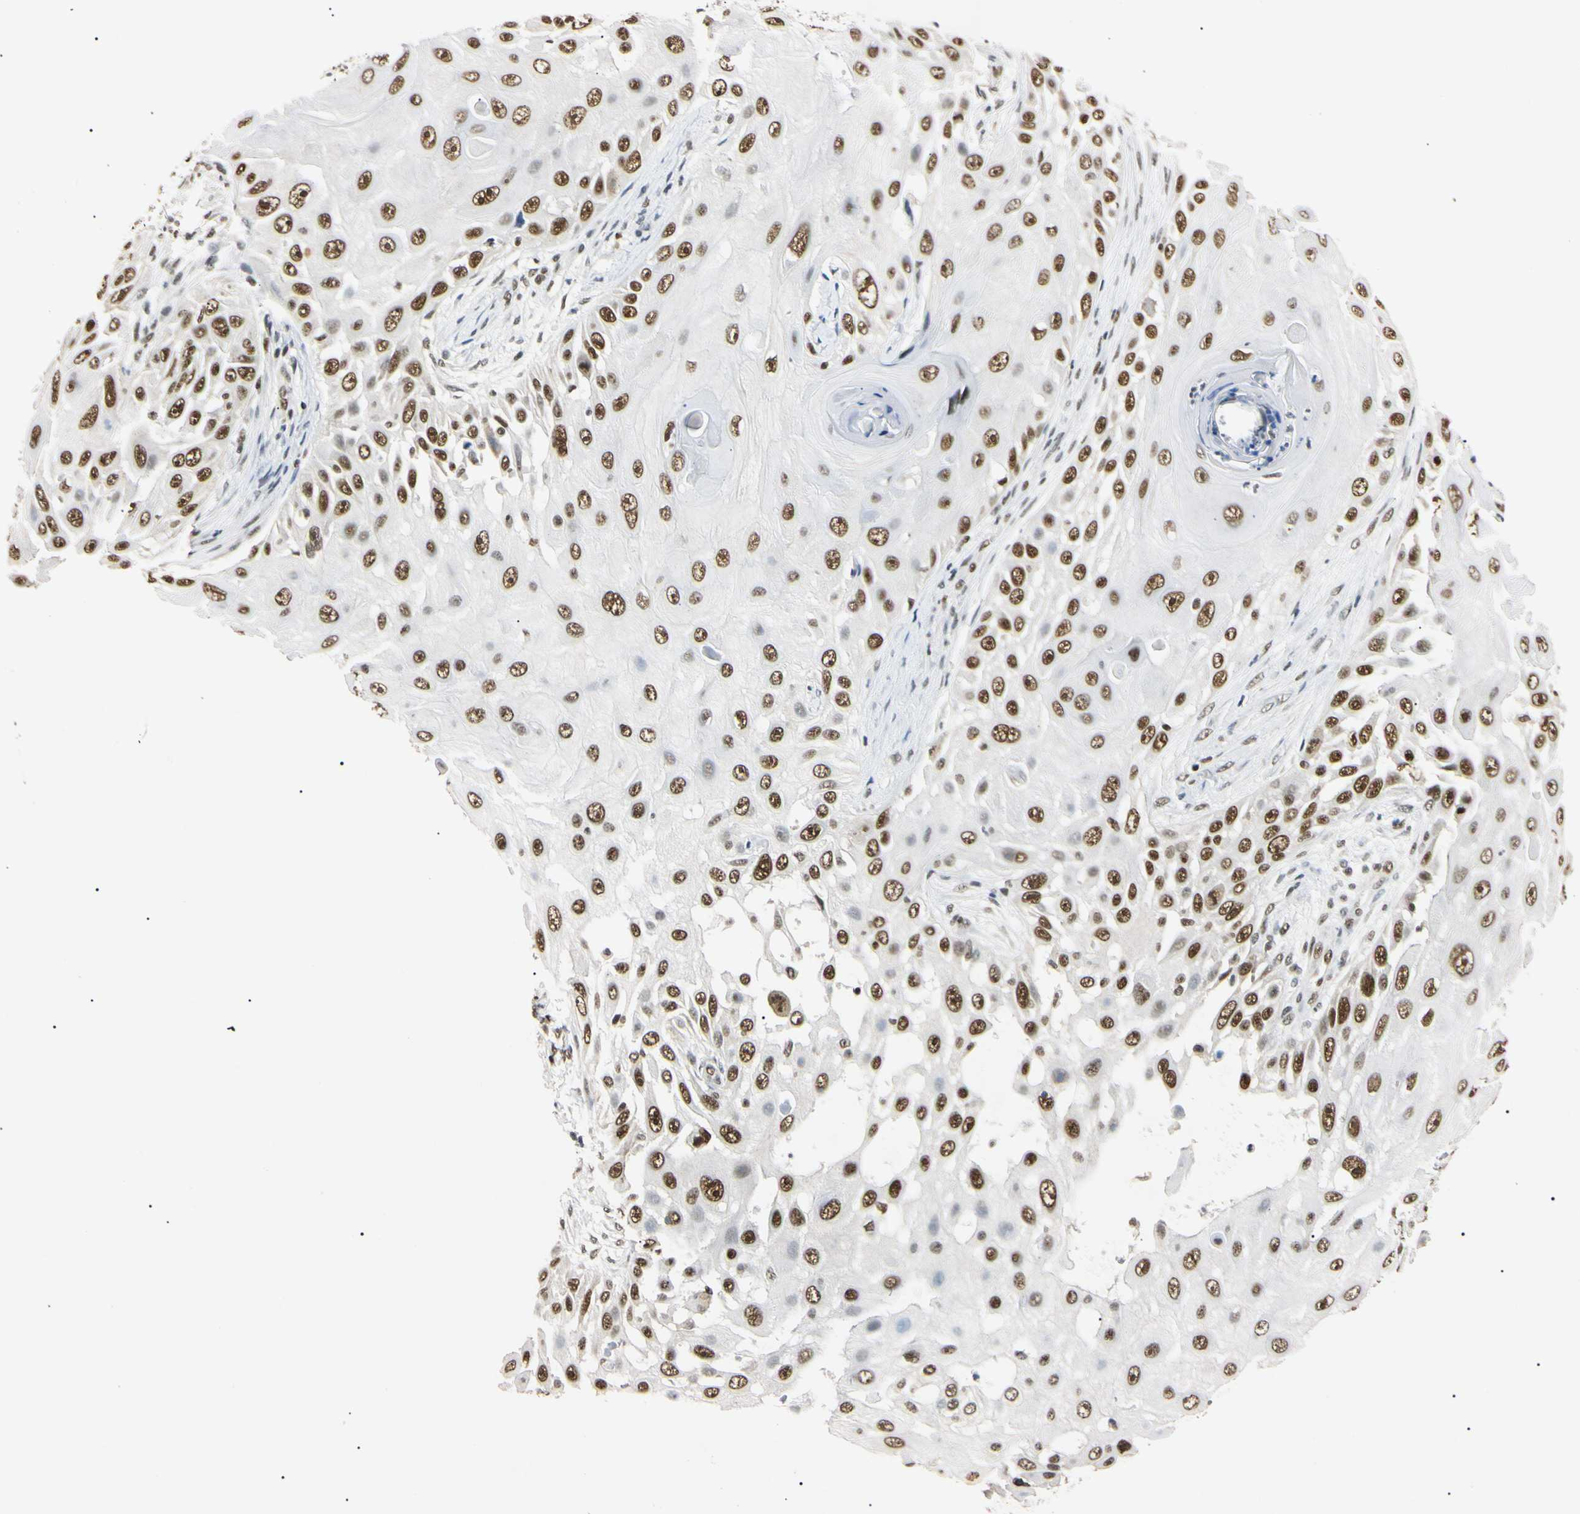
{"staining": {"intensity": "strong", "quantity": ">75%", "location": "nuclear"}, "tissue": "skin cancer", "cell_type": "Tumor cells", "image_type": "cancer", "snomed": [{"axis": "morphology", "description": "Squamous cell carcinoma, NOS"}, {"axis": "topography", "description": "Skin"}], "caption": "Tumor cells display strong nuclear staining in about >75% of cells in squamous cell carcinoma (skin).", "gene": "SMARCA5", "patient": {"sex": "female", "age": 44}}